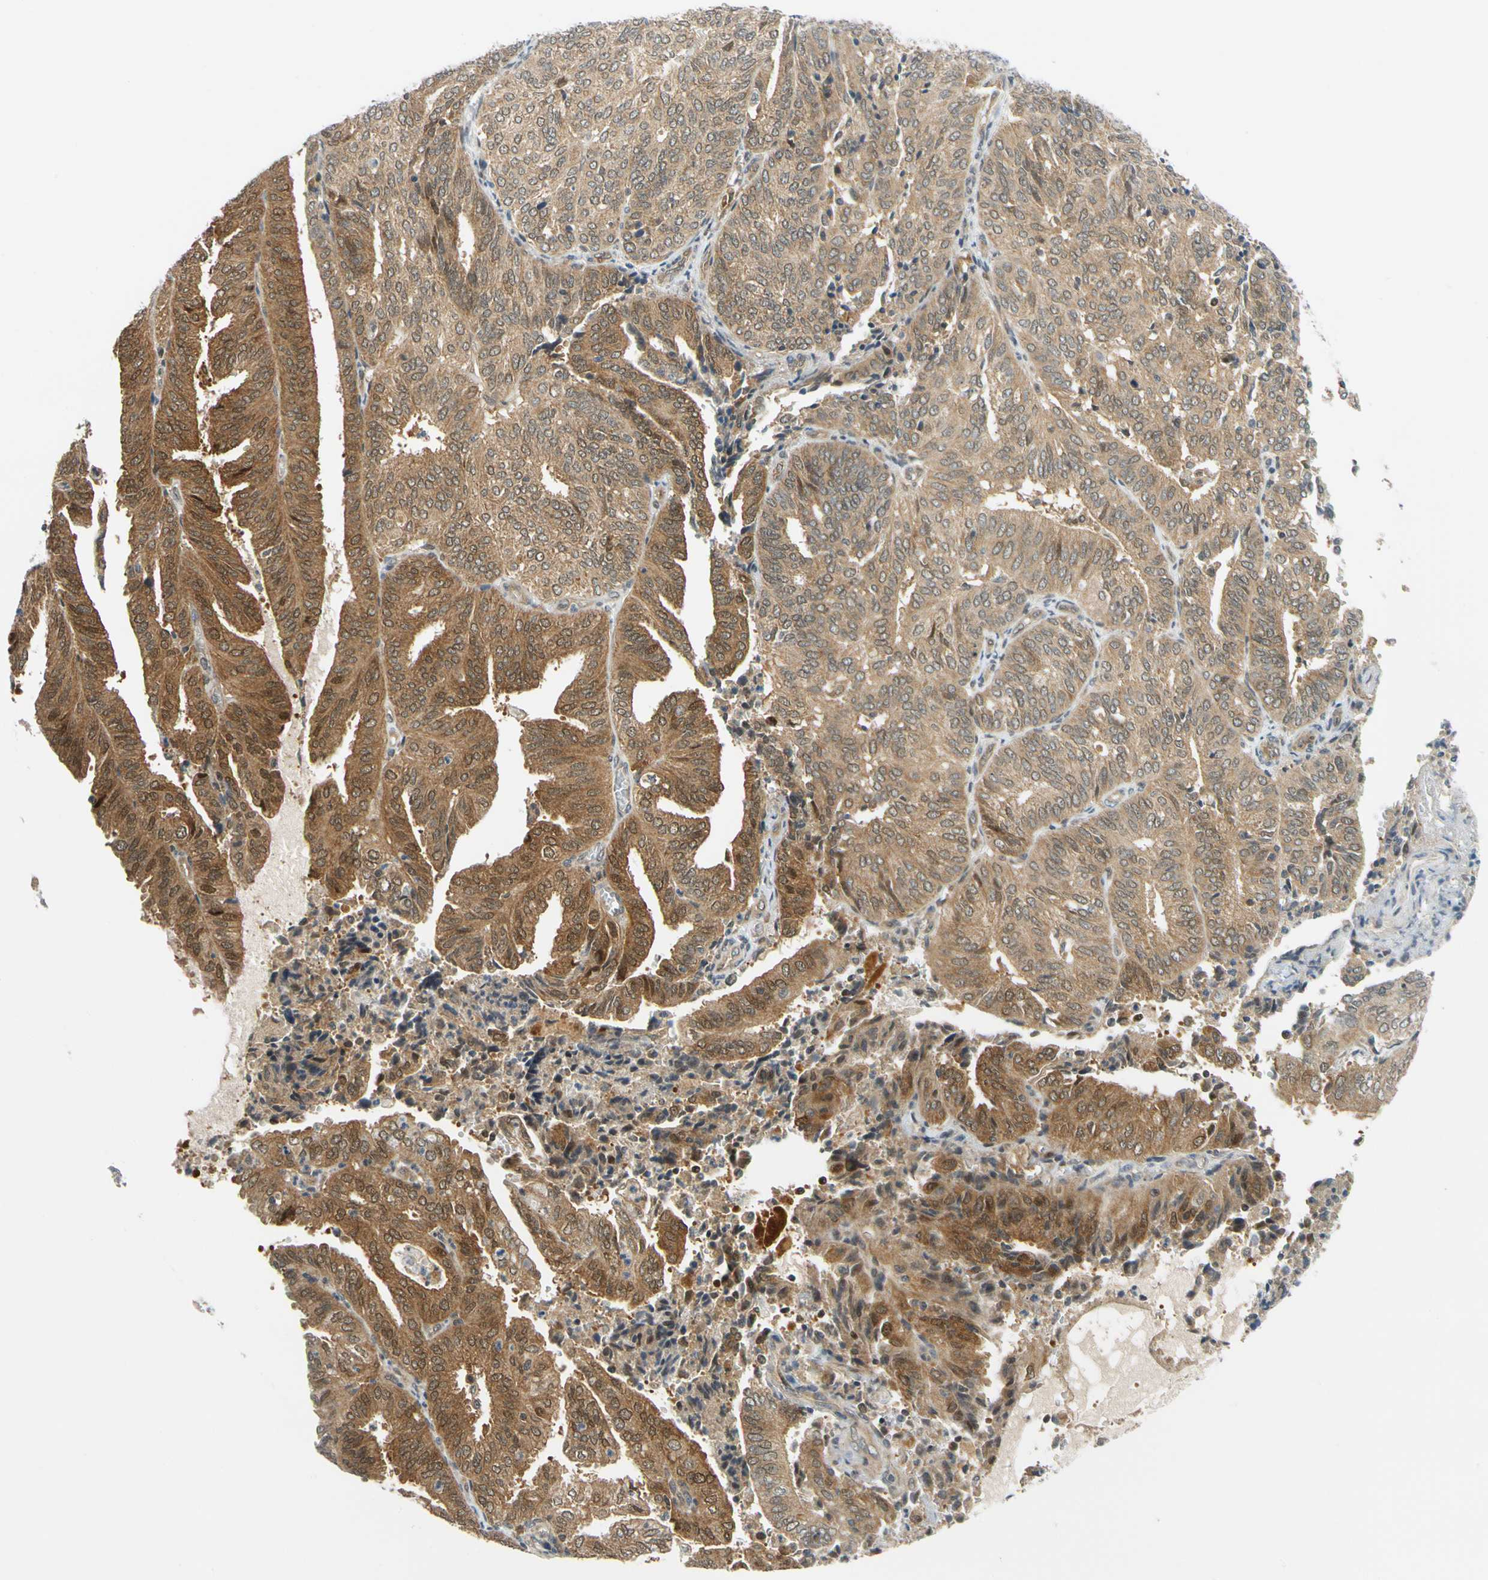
{"staining": {"intensity": "strong", "quantity": ">75%", "location": "cytoplasmic/membranous"}, "tissue": "endometrial cancer", "cell_type": "Tumor cells", "image_type": "cancer", "snomed": [{"axis": "morphology", "description": "Adenocarcinoma, NOS"}, {"axis": "topography", "description": "Uterus"}], "caption": "Adenocarcinoma (endometrial) was stained to show a protein in brown. There is high levels of strong cytoplasmic/membranous expression in approximately >75% of tumor cells.", "gene": "MAPK9", "patient": {"sex": "female", "age": 60}}